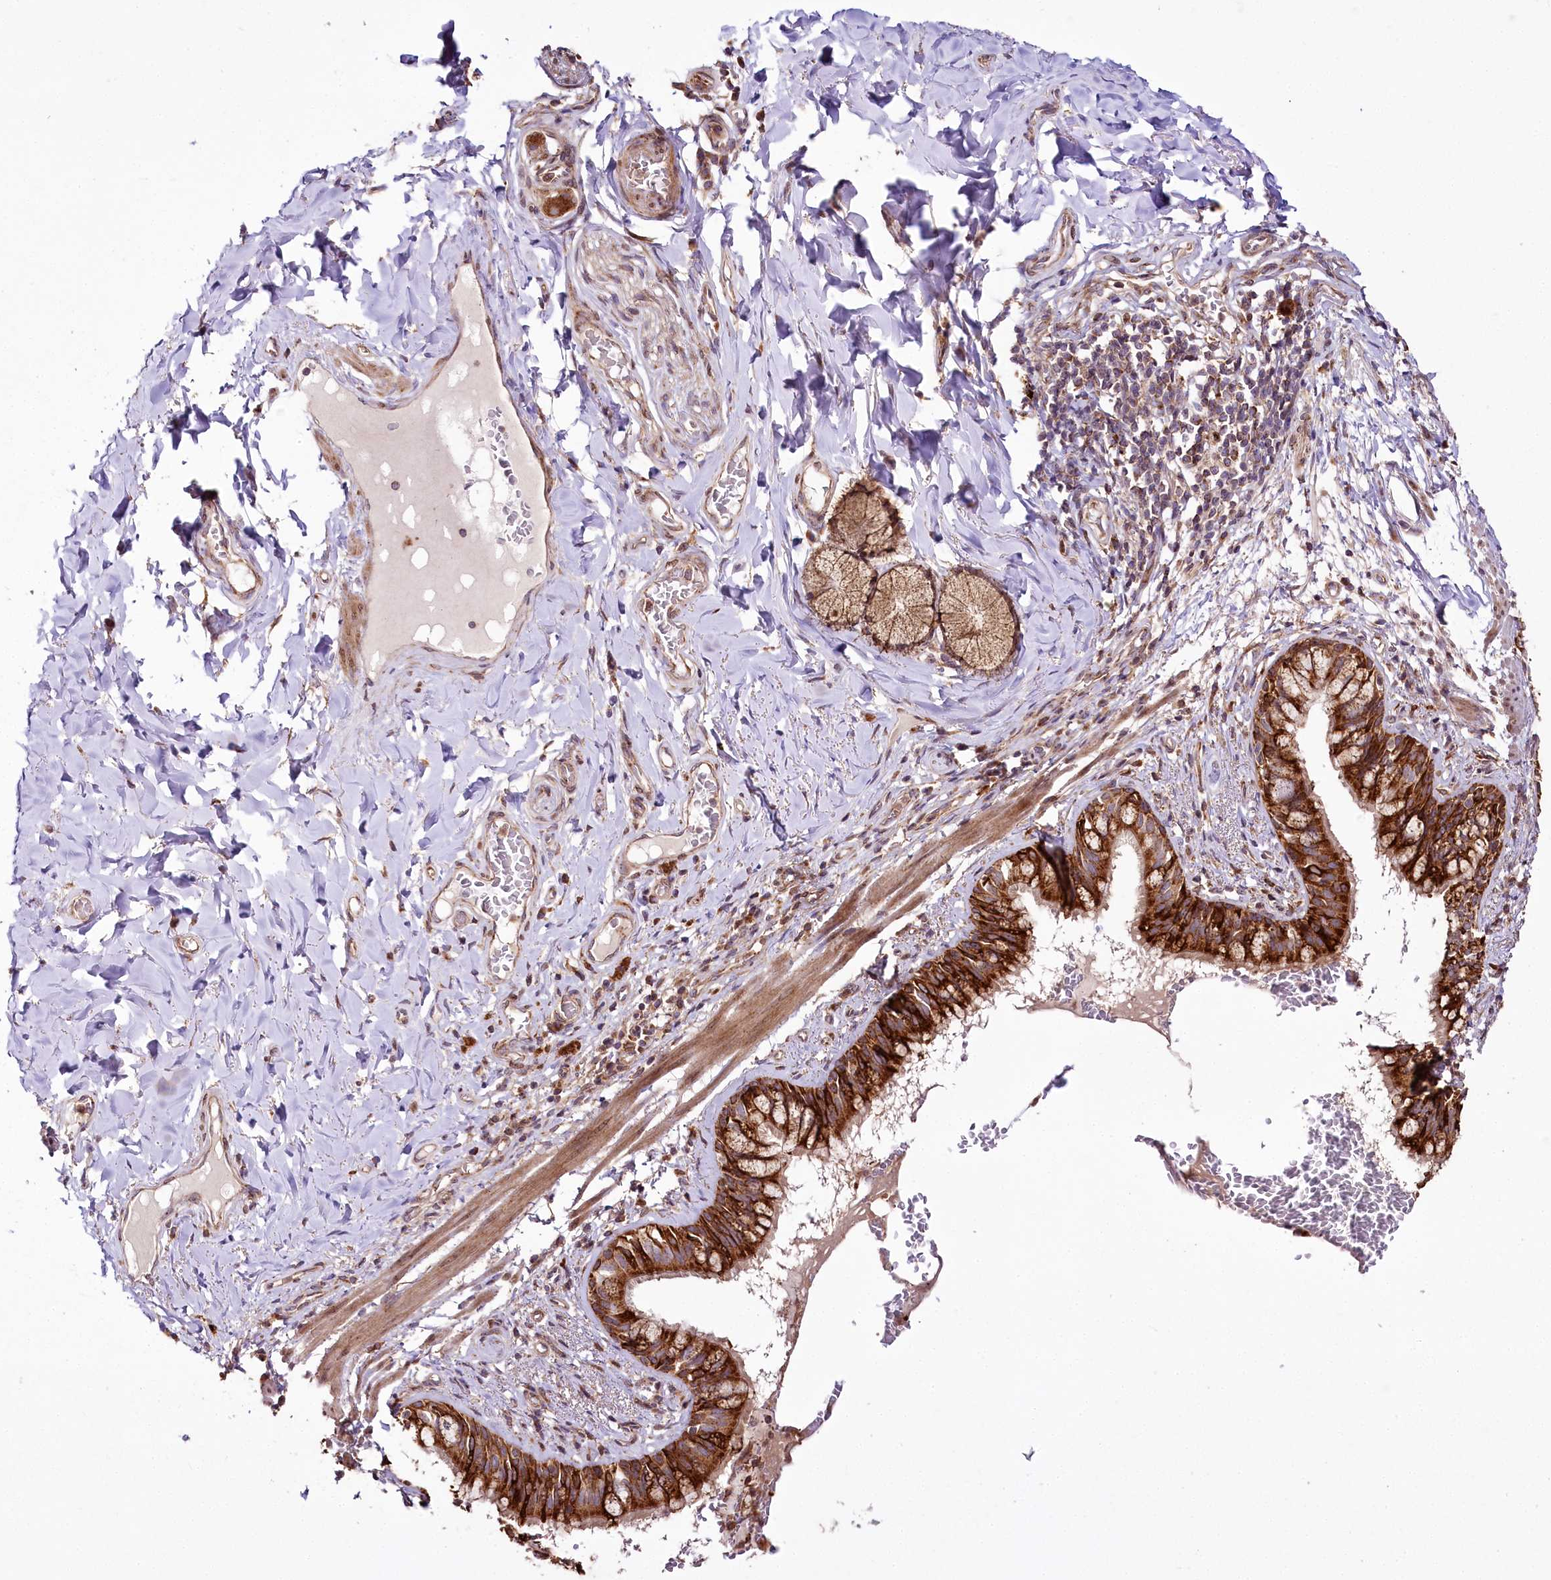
{"staining": {"intensity": "strong", "quantity": ">75%", "location": "cytoplasmic/membranous"}, "tissue": "bronchus", "cell_type": "Respiratory epithelial cells", "image_type": "normal", "snomed": [{"axis": "morphology", "description": "Normal tissue, NOS"}, {"axis": "topography", "description": "Cartilage tissue"}, {"axis": "topography", "description": "Bronchus"}], "caption": "Immunohistochemical staining of unremarkable human bronchus shows >75% levels of strong cytoplasmic/membranous protein staining in approximately >75% of respiratory epithelial cells.", "gene": "RAB7A", "patient": {"sex": "female", "age": 36}}